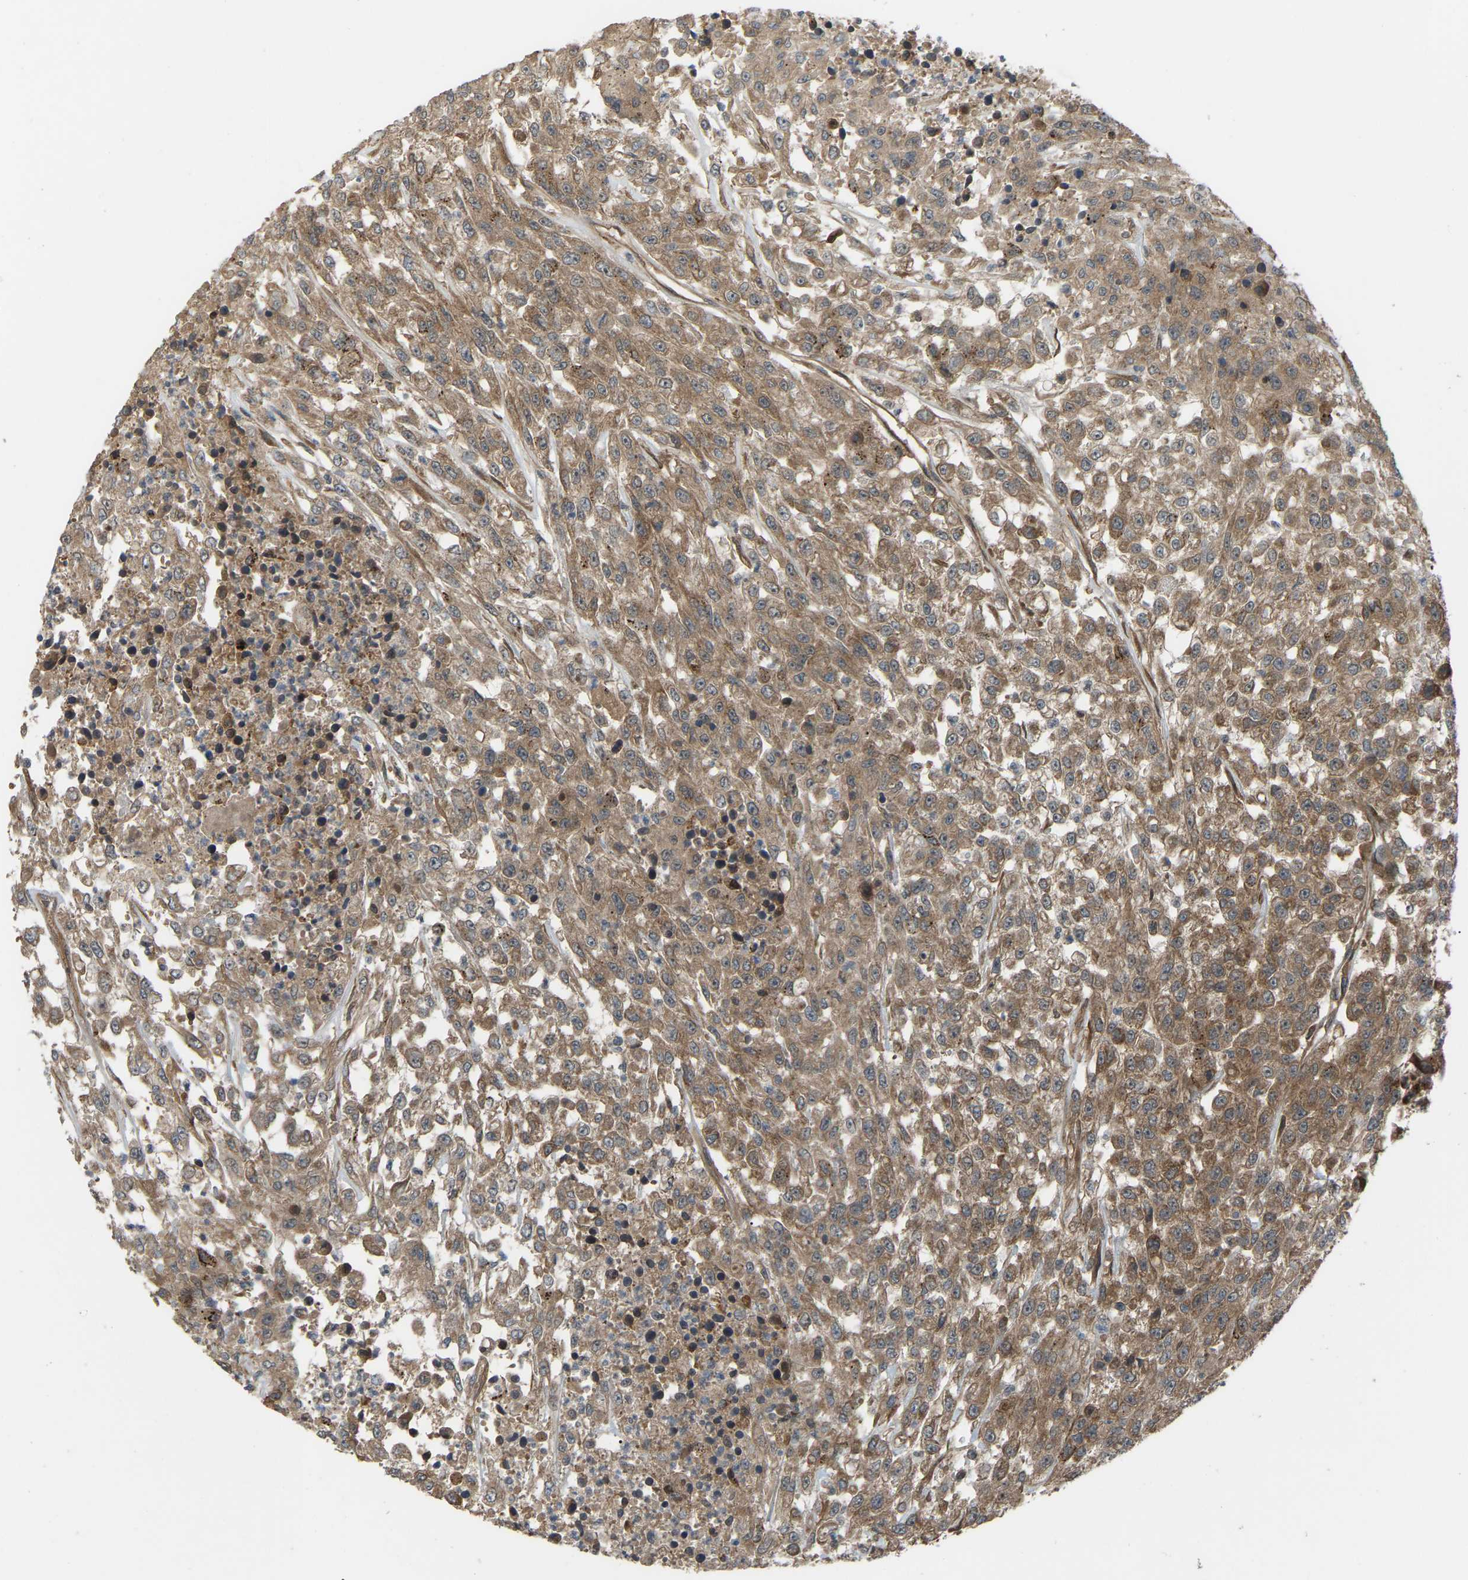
{"staining": {"intensity": "moderate", "quantity": ">75%", "location": "cytoplasmic/membranous"}, "tissue": "urothelial cancer", "cell_type": "Tumor cells", "image_type": "cancer", "snomed": [{"axis": "morphology", "description": "Urothelial carcinoma, High grade"}, {"axis": "topography", "description": "Urinary bladder"}], "caption": "Immunohistochemical staining of human urothelial cancer reveals moderate cytoplasmic/membranous protein positivity in approximately >75% of tumor cells.", "gene": "CROT", "patient": {"sex": "male", "age": 46}}